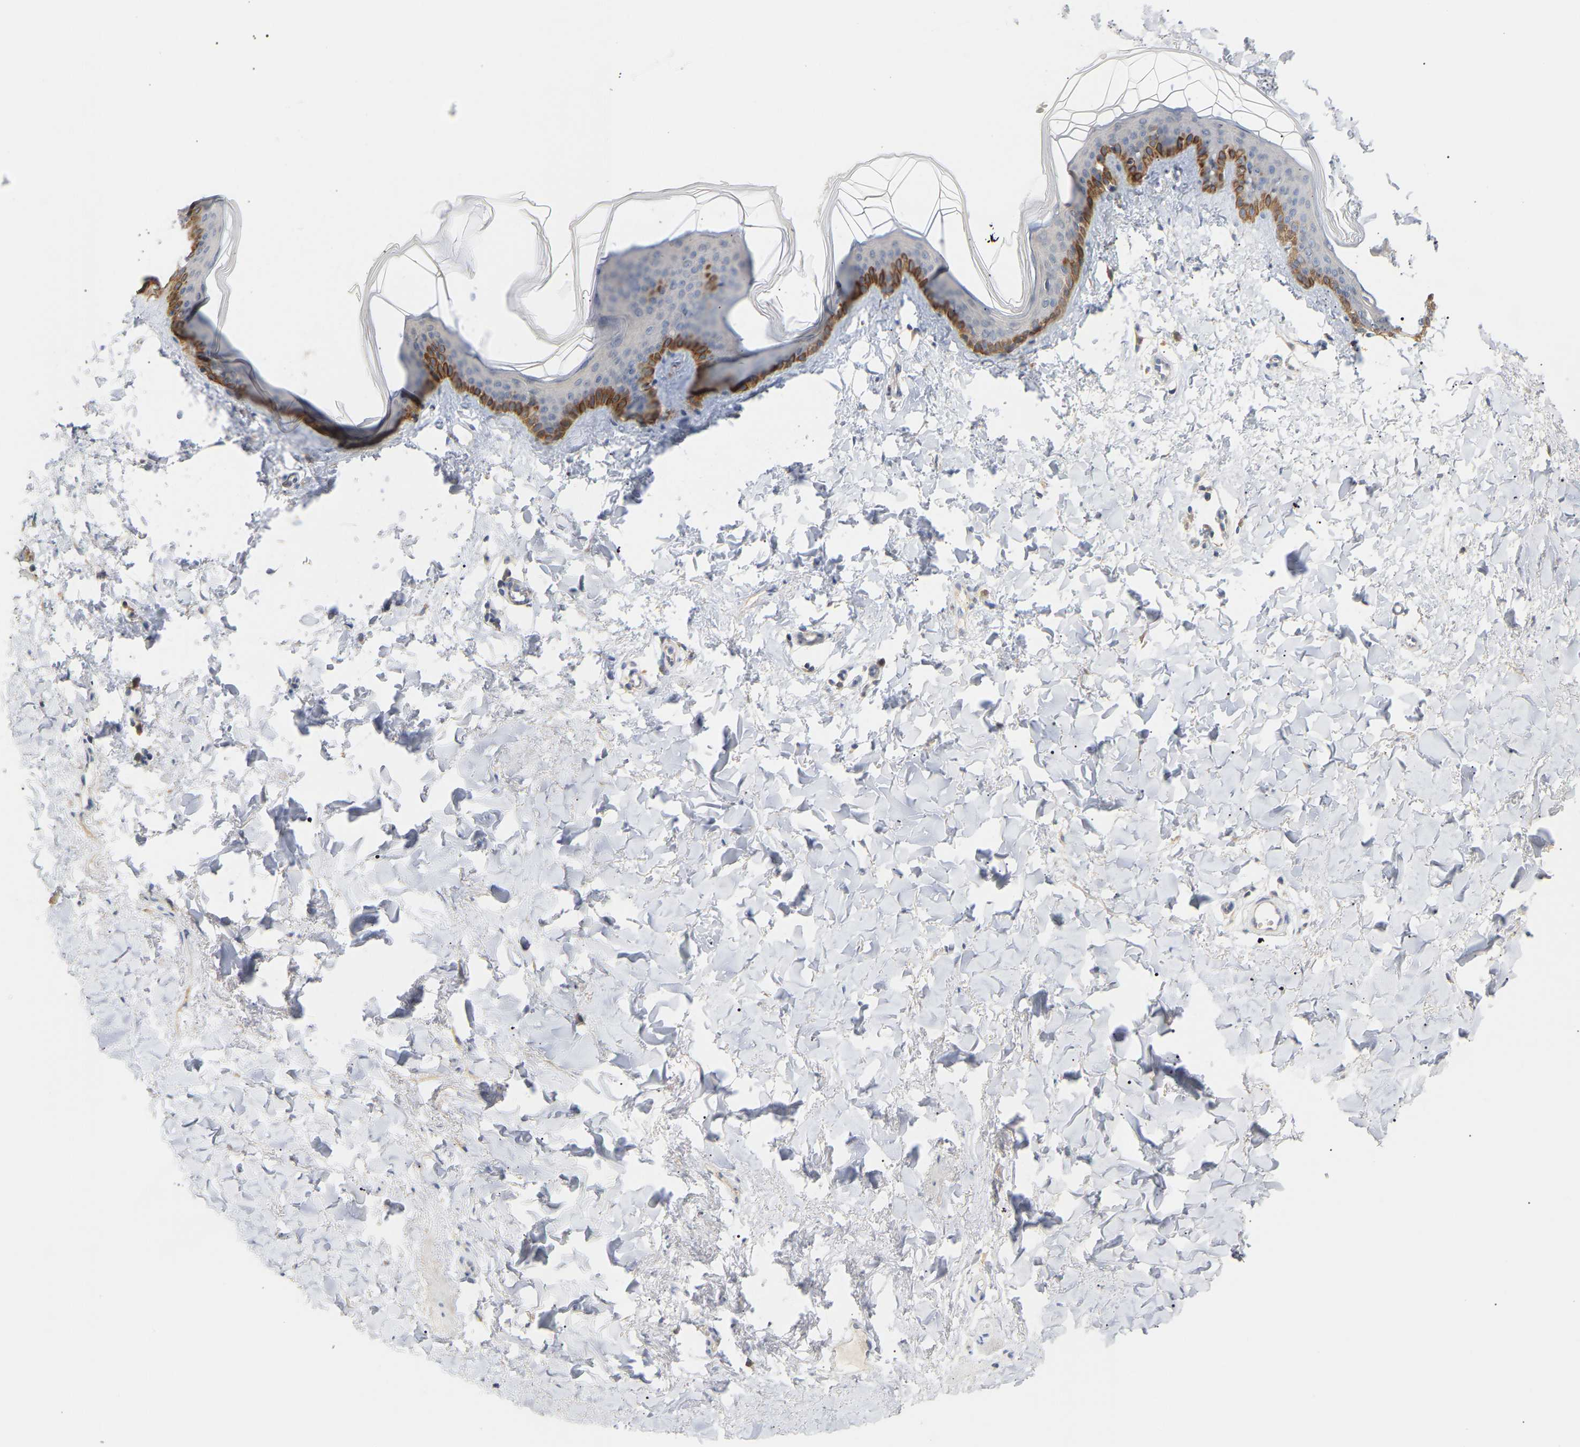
{"staining": {"intensity": "negative", "quantity": "none", "location": "none"}, "tissue": "skin", "cell_type": "Fibroblasts", "image_type": "normal", "snomed": [{"axis": "morphology", "description": "Normal tissue, NOS"}, {"axis": "topography", "description": "Skin"}], "caption": "The immunohistochemistry (IHC) micrograph has no significant positivity in fibroblasts of skin.", "gene": "TPMT", "patient": {"sex": "female", "age": 17}}